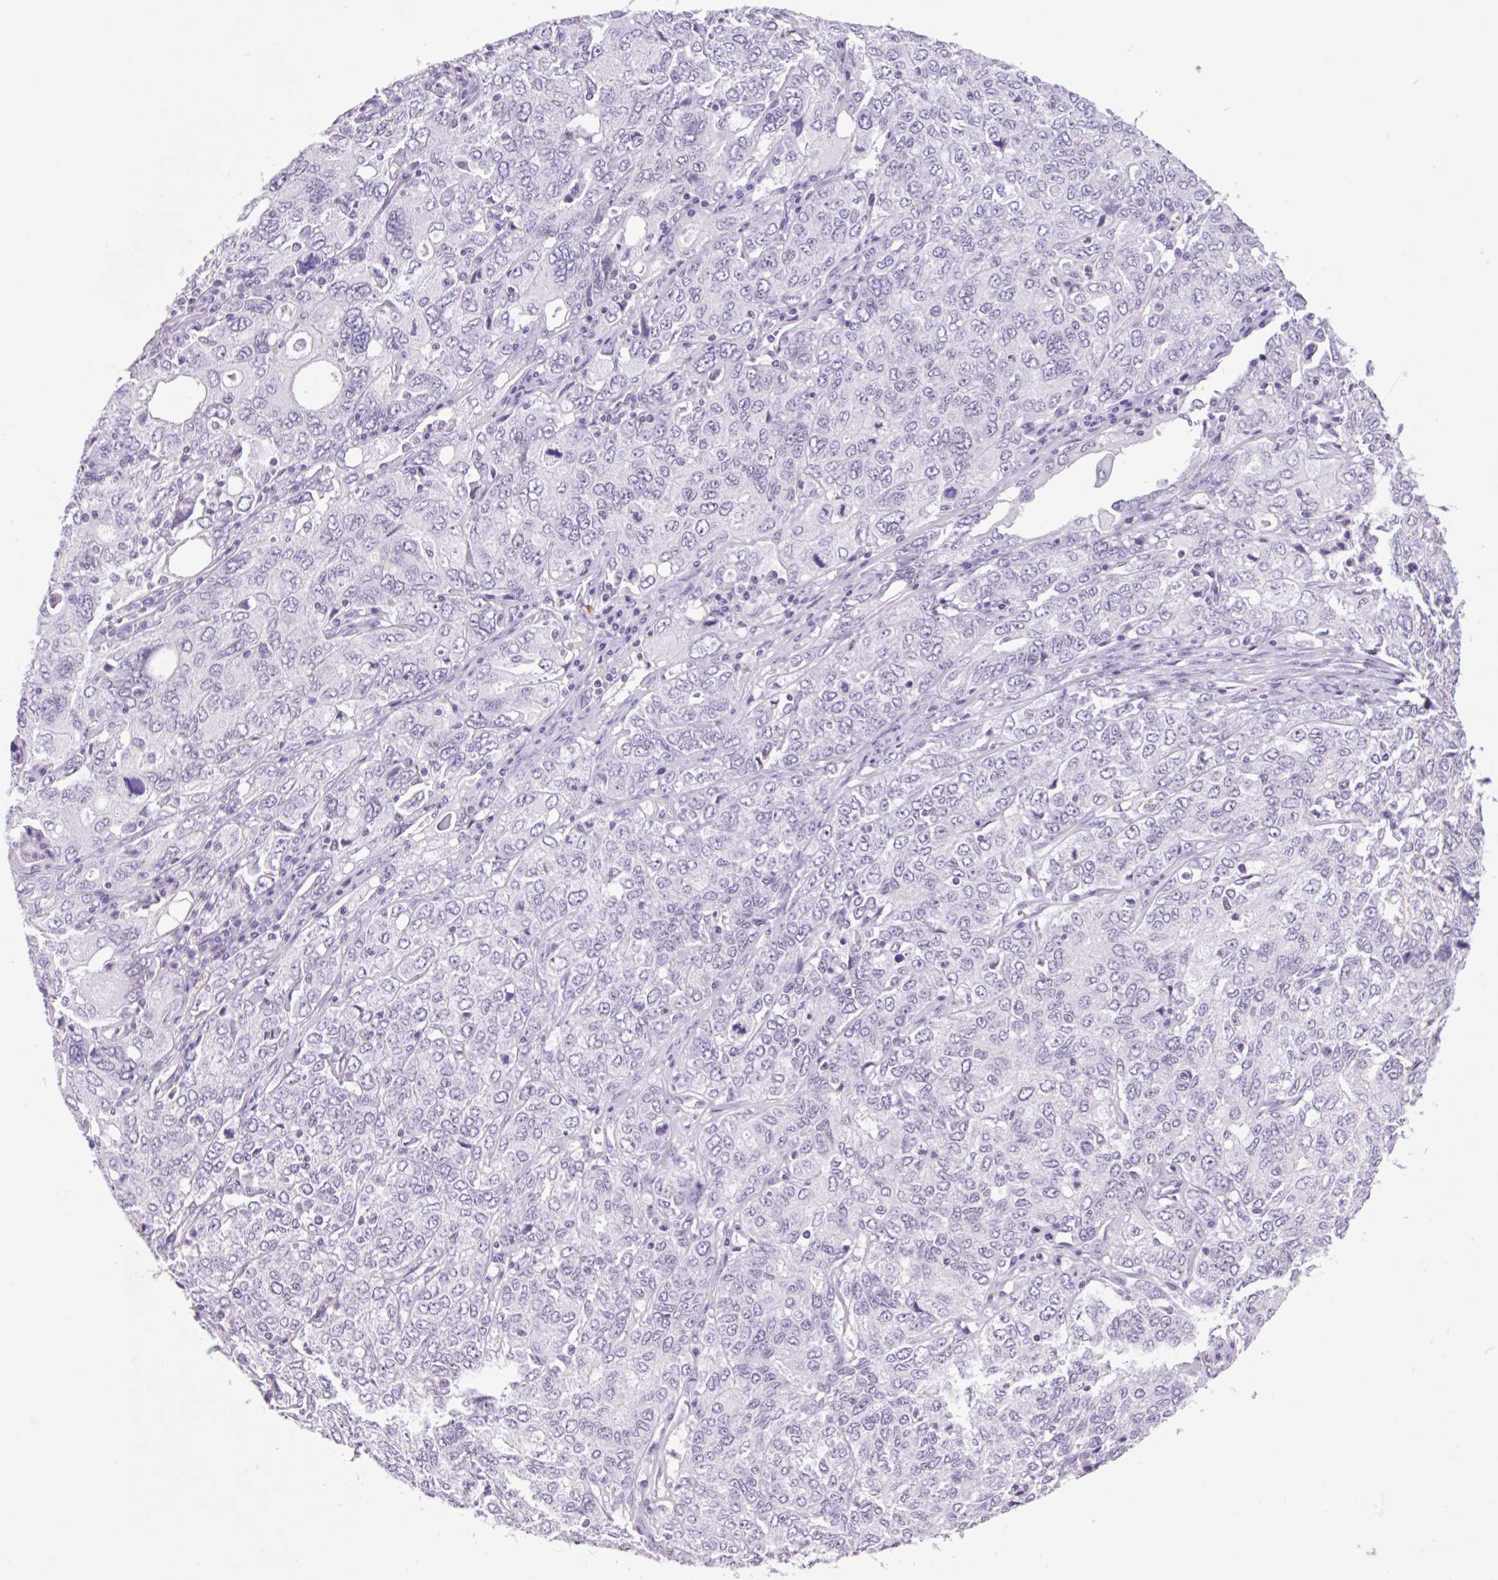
{"staining": {"intensity": "negative", "quantity": "none", "location": "none"}, "tissue": "ovarian cancer", "cell_type": "Tumor cells", "image_type": "cancer", "snomed": [{"axis": "morphology", "description": "Carcinoma, endometroid"}, {"axis": "topography", "description": "Ovary"}], "caption": "Image shows no significant protein positivity in tumor cells of ovarian cancer (endometroid carcinoma). (Stains: DAB (3,3'-diaminobenzidine) IHC with hematoxylin counter stain, Microscopy: brightfield microscopy at high magnification).", "gene": "VPREB1", "patient": {"sex": "female", "age": 62}}